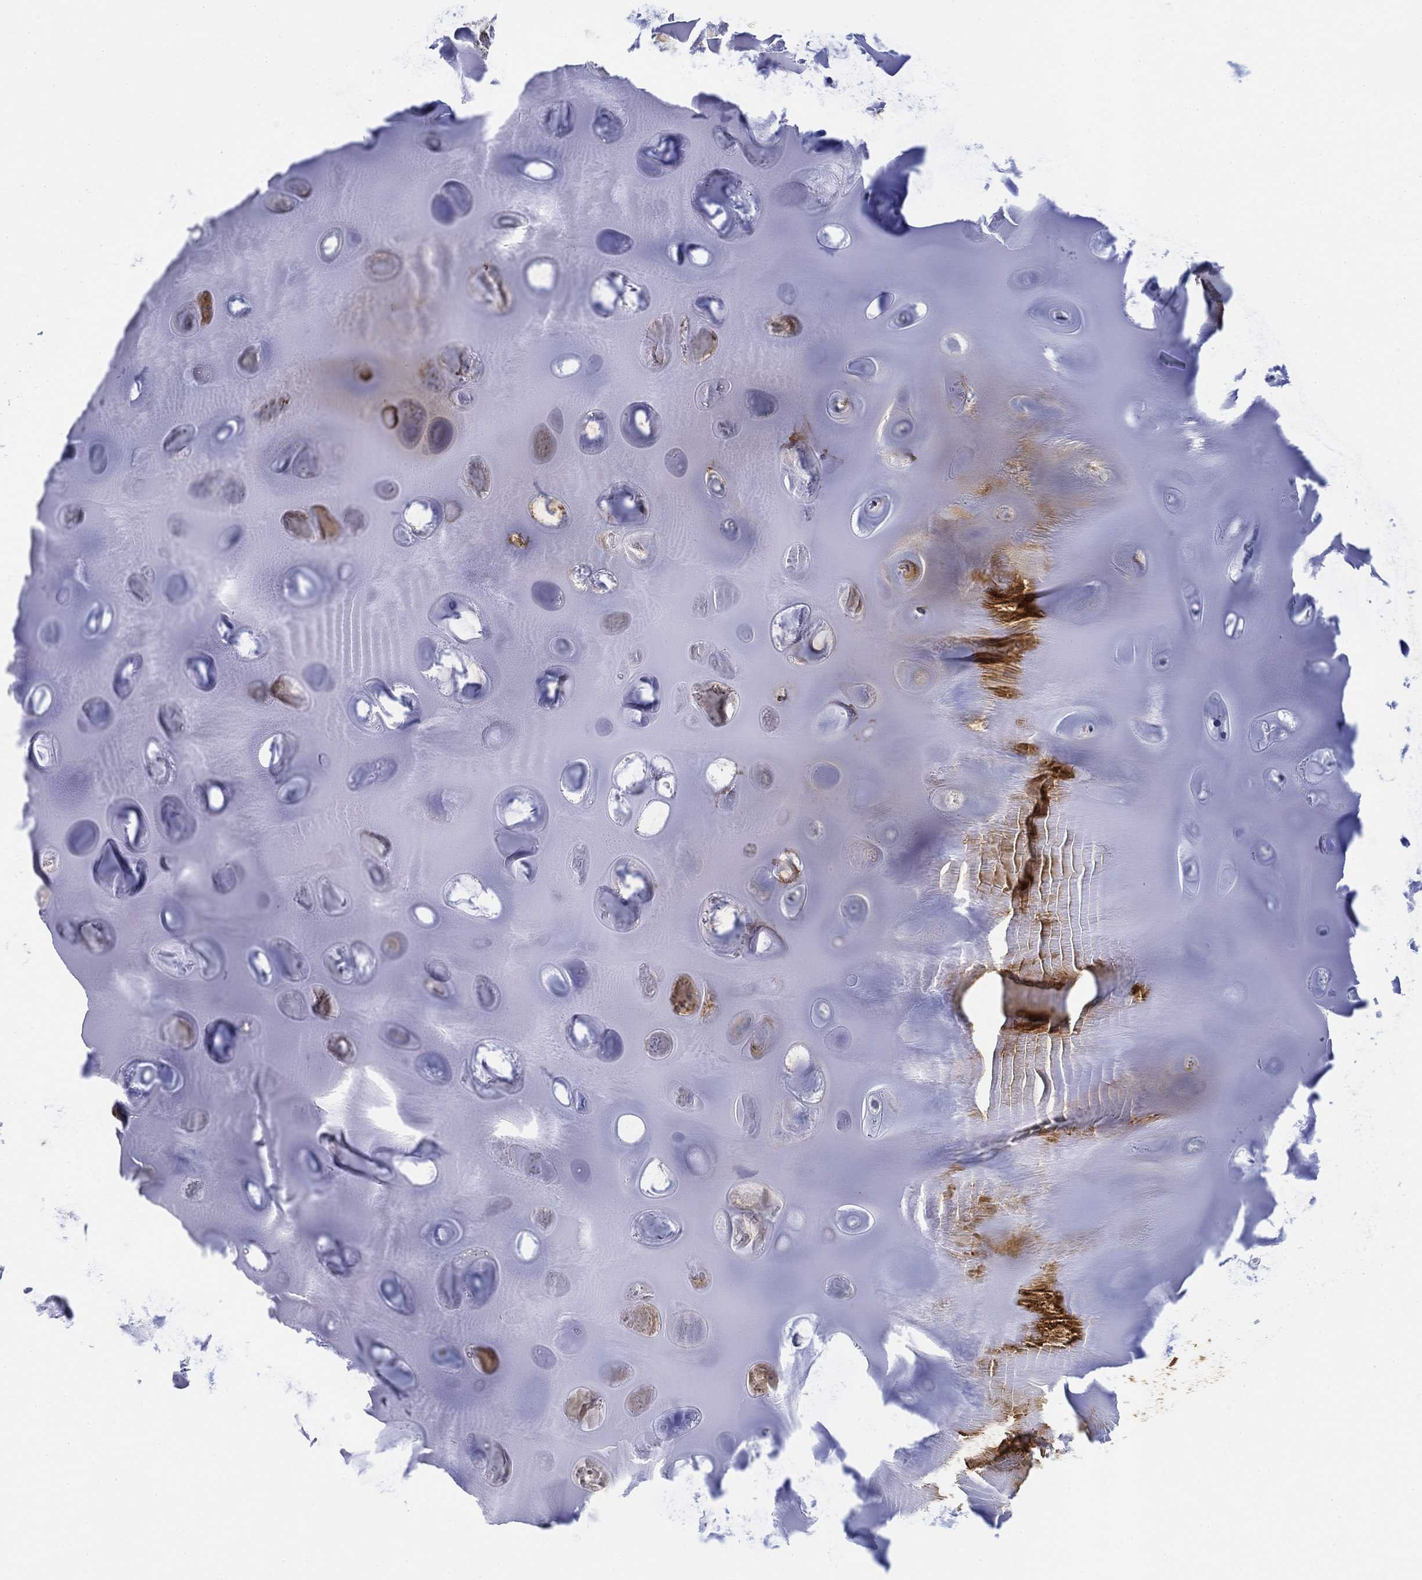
{"staining": {"intensity": "negative", "quantity": "none", "location": "none"}, "tissue": "adipose tissue", "cell_type": "Adipocytes", "image_type": "normal", "snomed": [{"axis": "morphology", "description": "Normal tissue, NOS"}, {"axis": "morphology", "description": "Squamous cell carcinoma, NOS"}, {"axis": "topography", "description": "Cartilage tissue"}, {"axis": "topography", "description": "Lung"}], "caption": "Protein analysis of unremarkable adipose tissue reveals no significant expression in adipocytes.", "gene": "PAX6", "patient": {"sex": "male", "age": 66}}